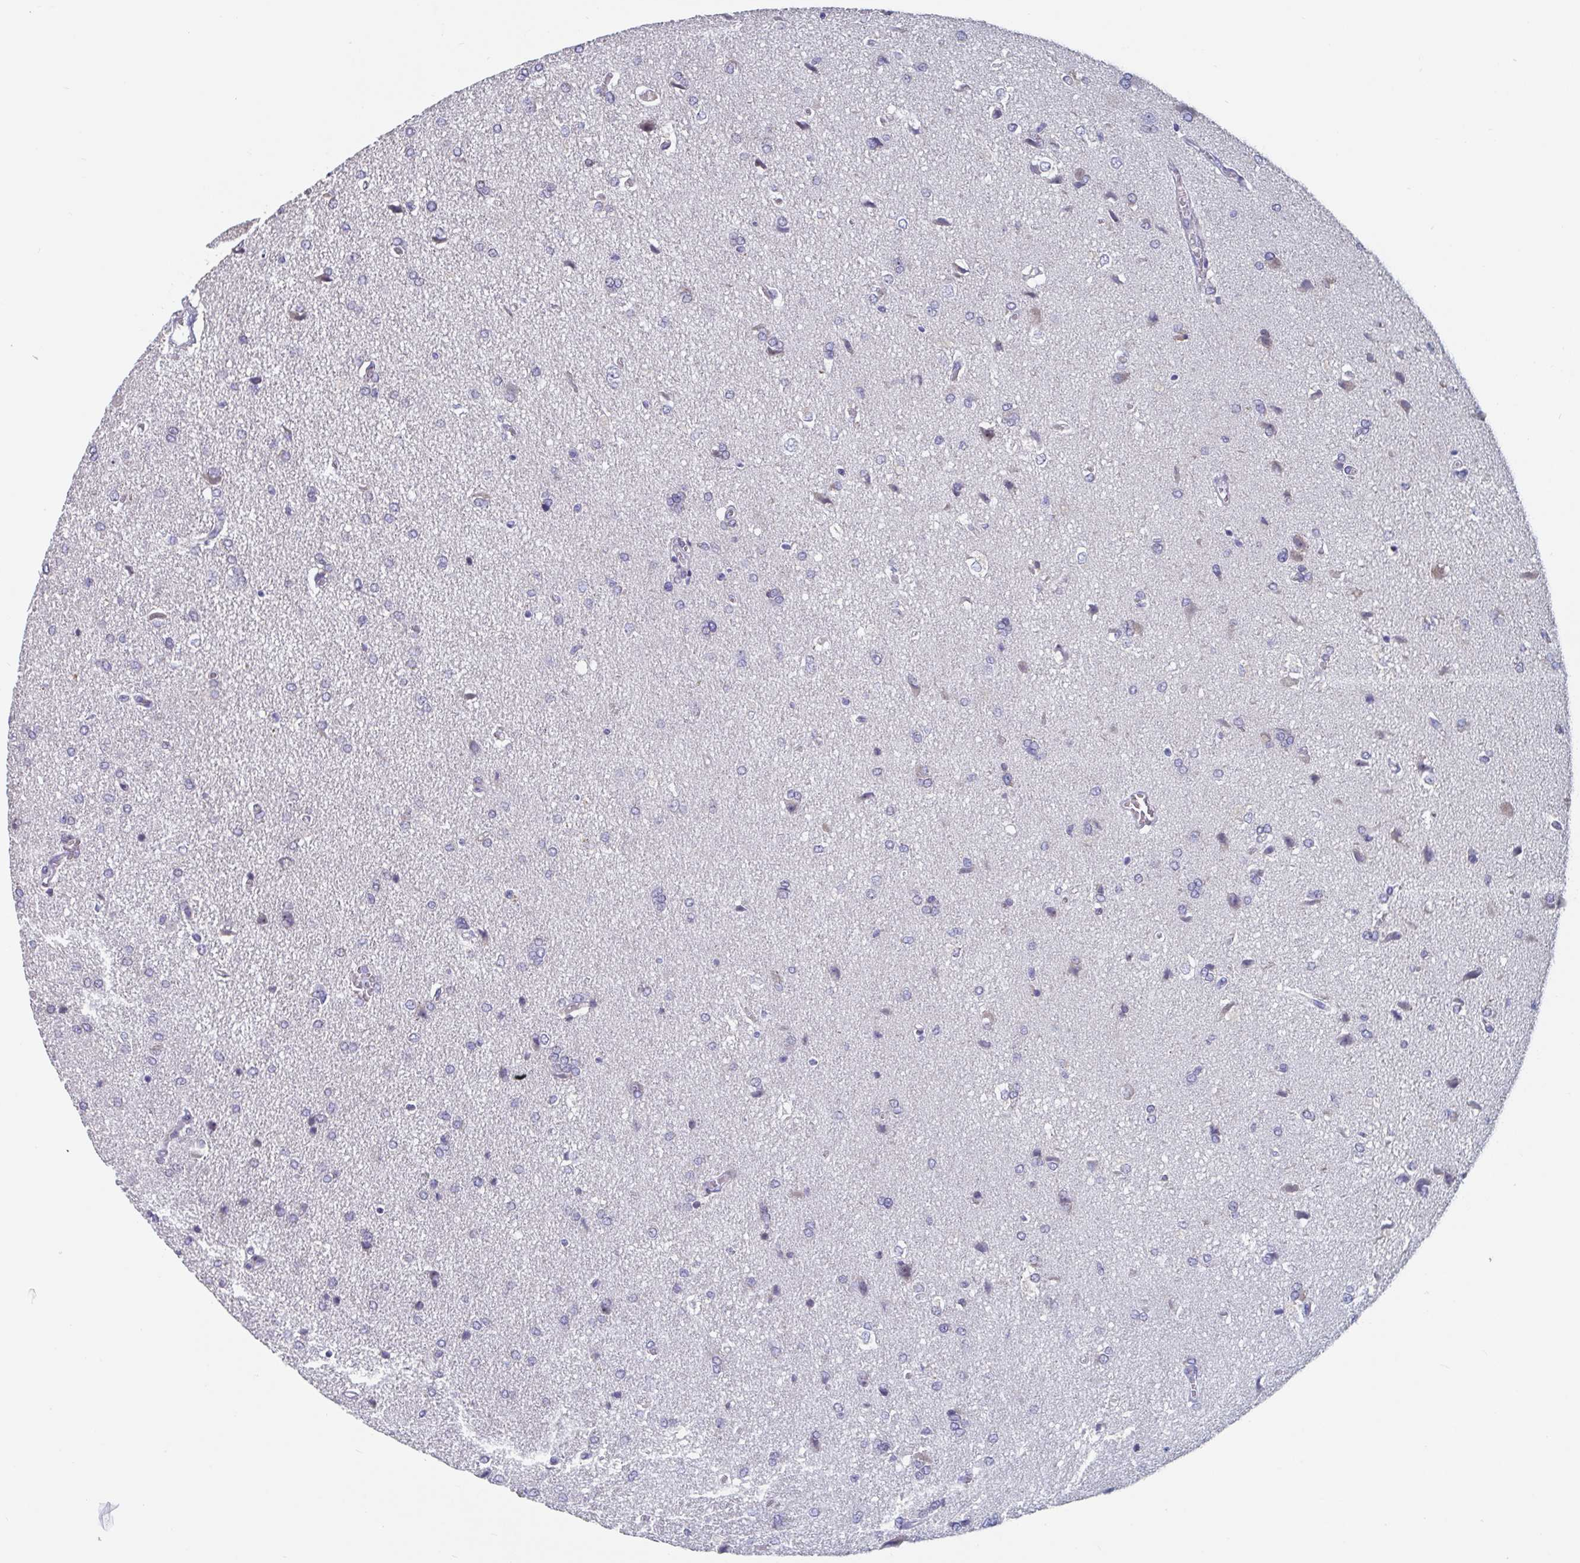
{"staining": {"intensity": "negative", "quantity": "none", "location": "none"}, "tissue": "glioma", "cell_type": "Tumor cells", "image_type": "cancer", "snomed": [{"axis": "morphology", "description": "Glioma, malignant, High grade"}, {"axis": "topography", "description": "Brain"}], "caption": "Tumor cells are negative for protein expression in human glioma. The staining was performed using DAB to visualize the protein expression in brown, while the nuclei were stained in blue with hematoxylin (Magnification: 20x).", "gene": "MRPL53", "patient": {"sex": "male", "age": 68}}